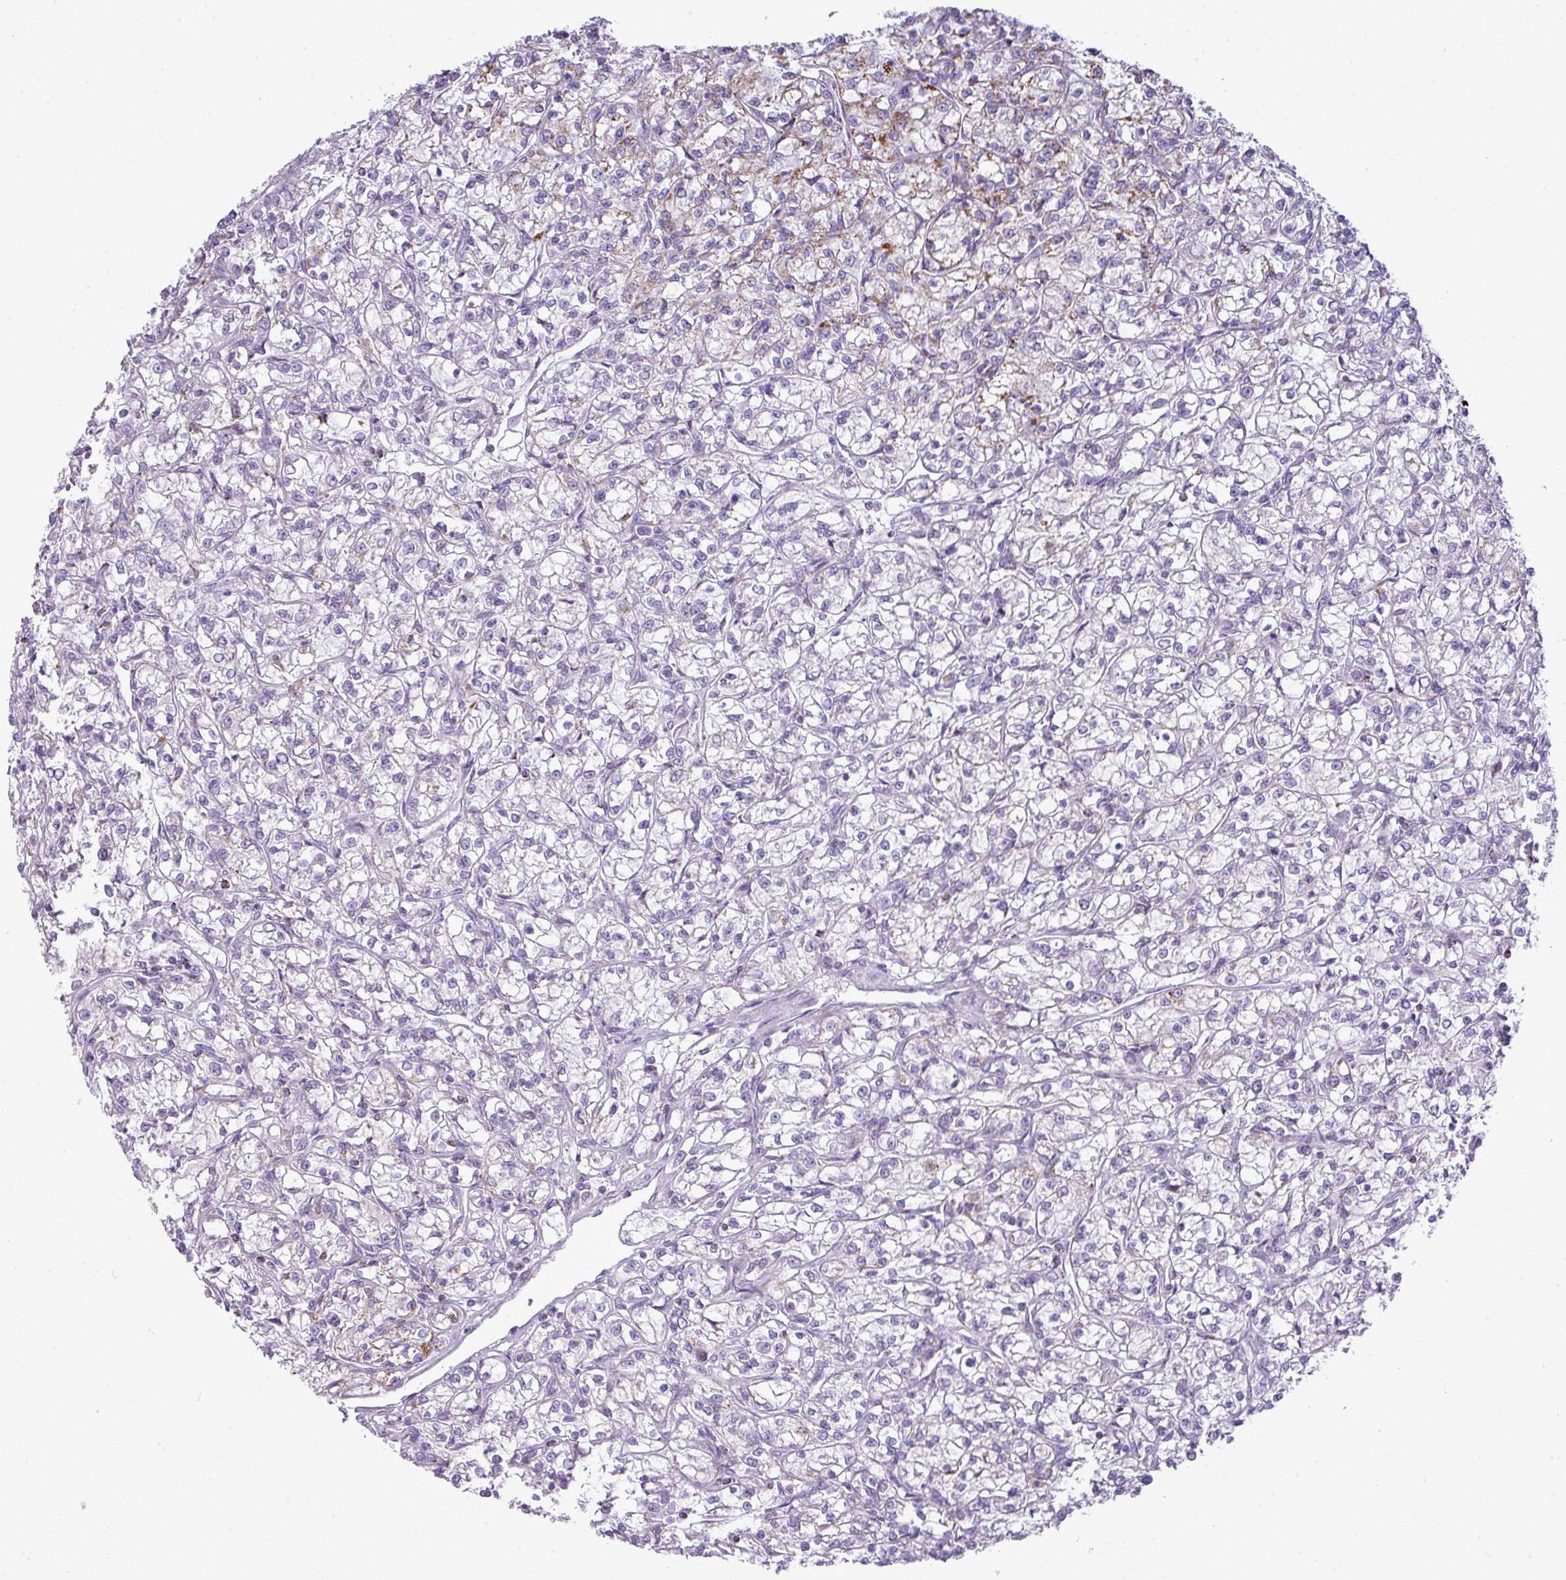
{"staining": {"intensity": "weak", "quantity": "<25%", "location": "cytoplasmic/membranous"}, "tissue": "renal cancer", "cell_type": "Tumor cells", "image_type": "cancer", "snomed": [{"axis": "morphology", "description": "Adenocarcinoma, NOS"}, {"axis": "topography", "description": "Kidney"}], "caption": "IHC photomicrograph of neoplastic tissue: adenocarcinoma (renal) stained with DAB (3,3'-diaminobenzidine) shows no significant protein staining in tumor cells.", "gene": "ZNF81", "patient": {"sex": "female", "age": 59}}